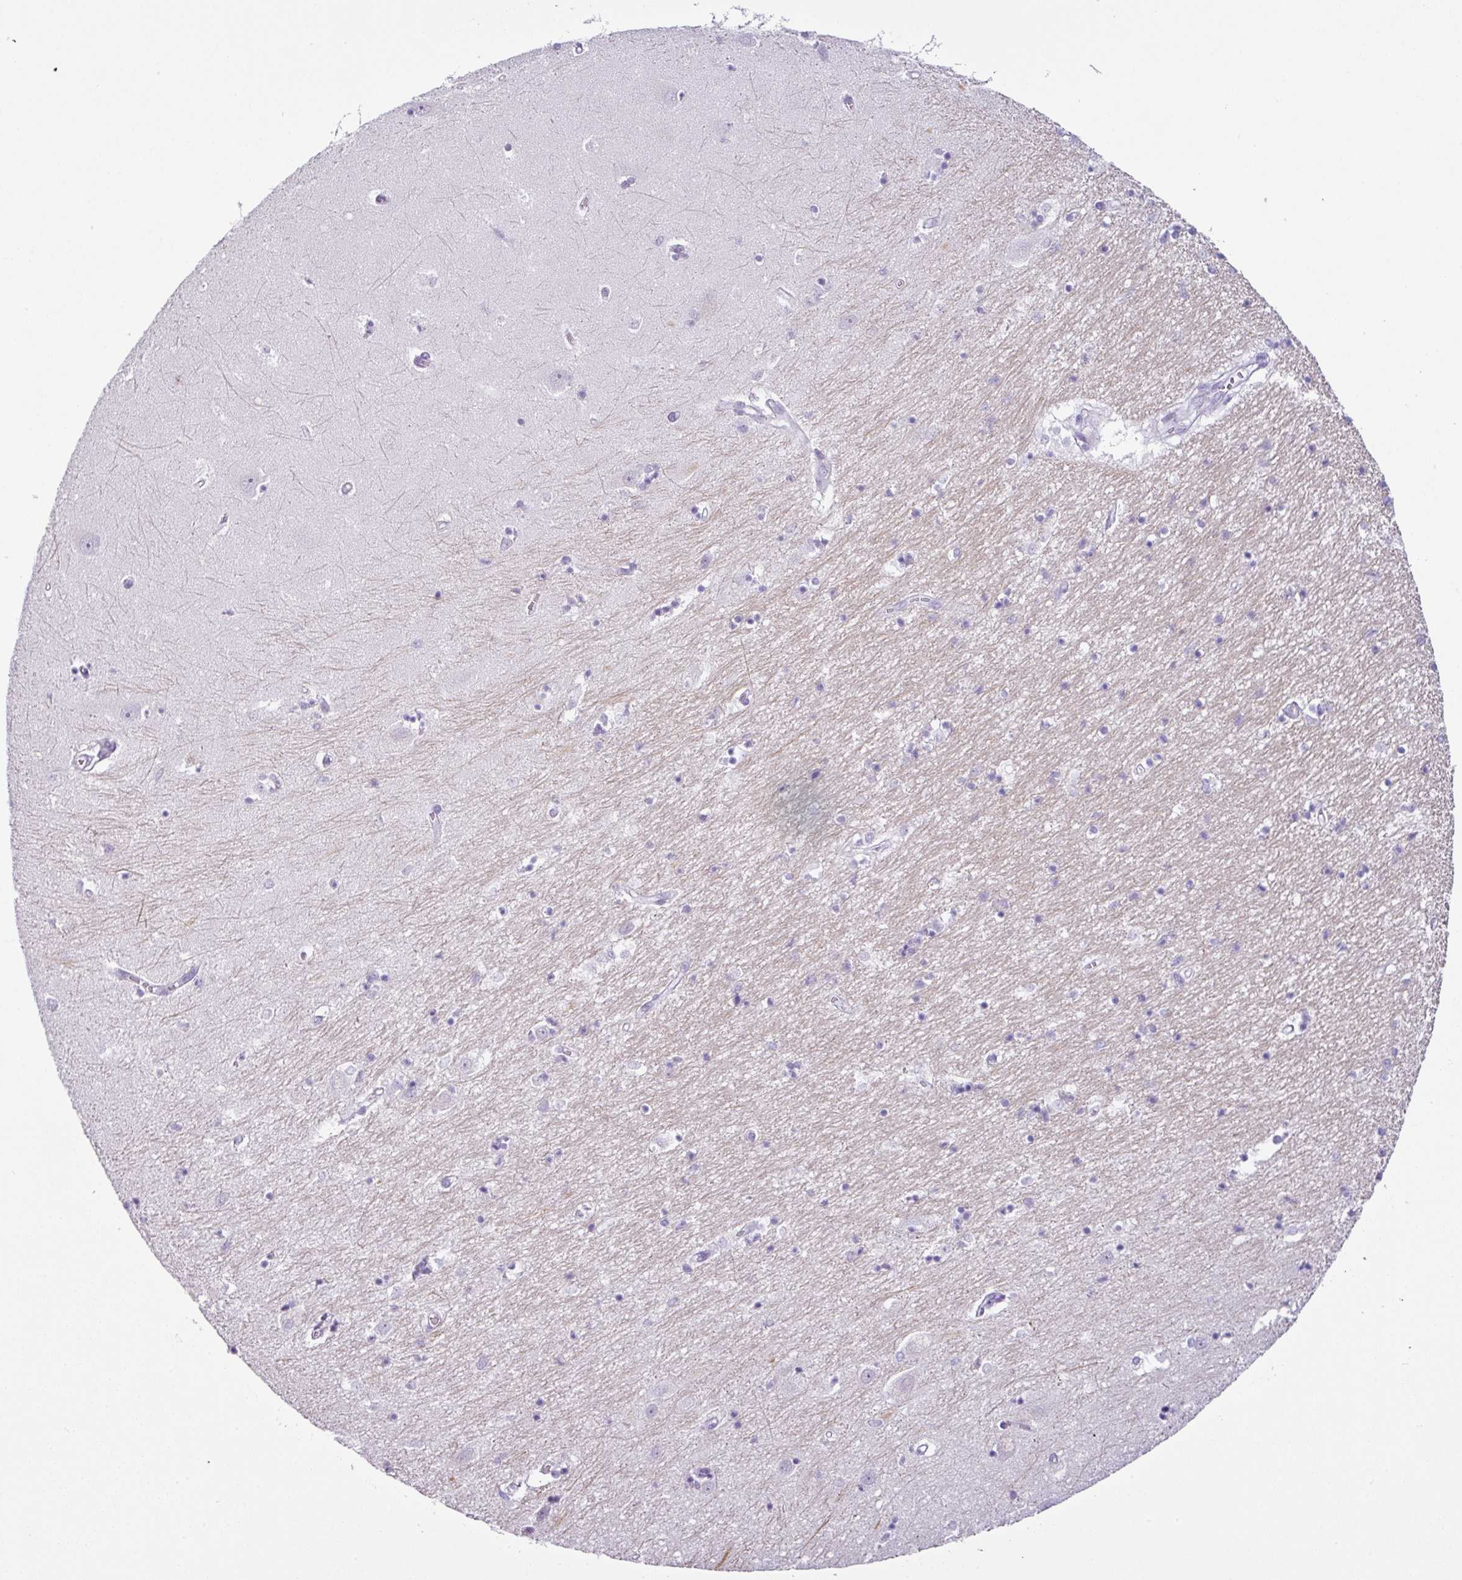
{"staining": {"intensity": "negative", "quantity": "none", "location": "none"}, "tissue": "hippocampus", "cell_type": "Glial cells", "image_type": "normal", "snomed": [{"axis": "morphology", "description": "Normal tissue, NOS"}, {"axis": "topography", "description": "Hippocampus"}], "caption": "IHC of unremarkable human hippocampus displays no expression in glial cells. (DAB (3,3'-diaminobenzidine) immunohistochemistry (IHC) with hematoxylin counter stain).", "gene": "SCT", "patient": {"sex": "female", "age": 64}}